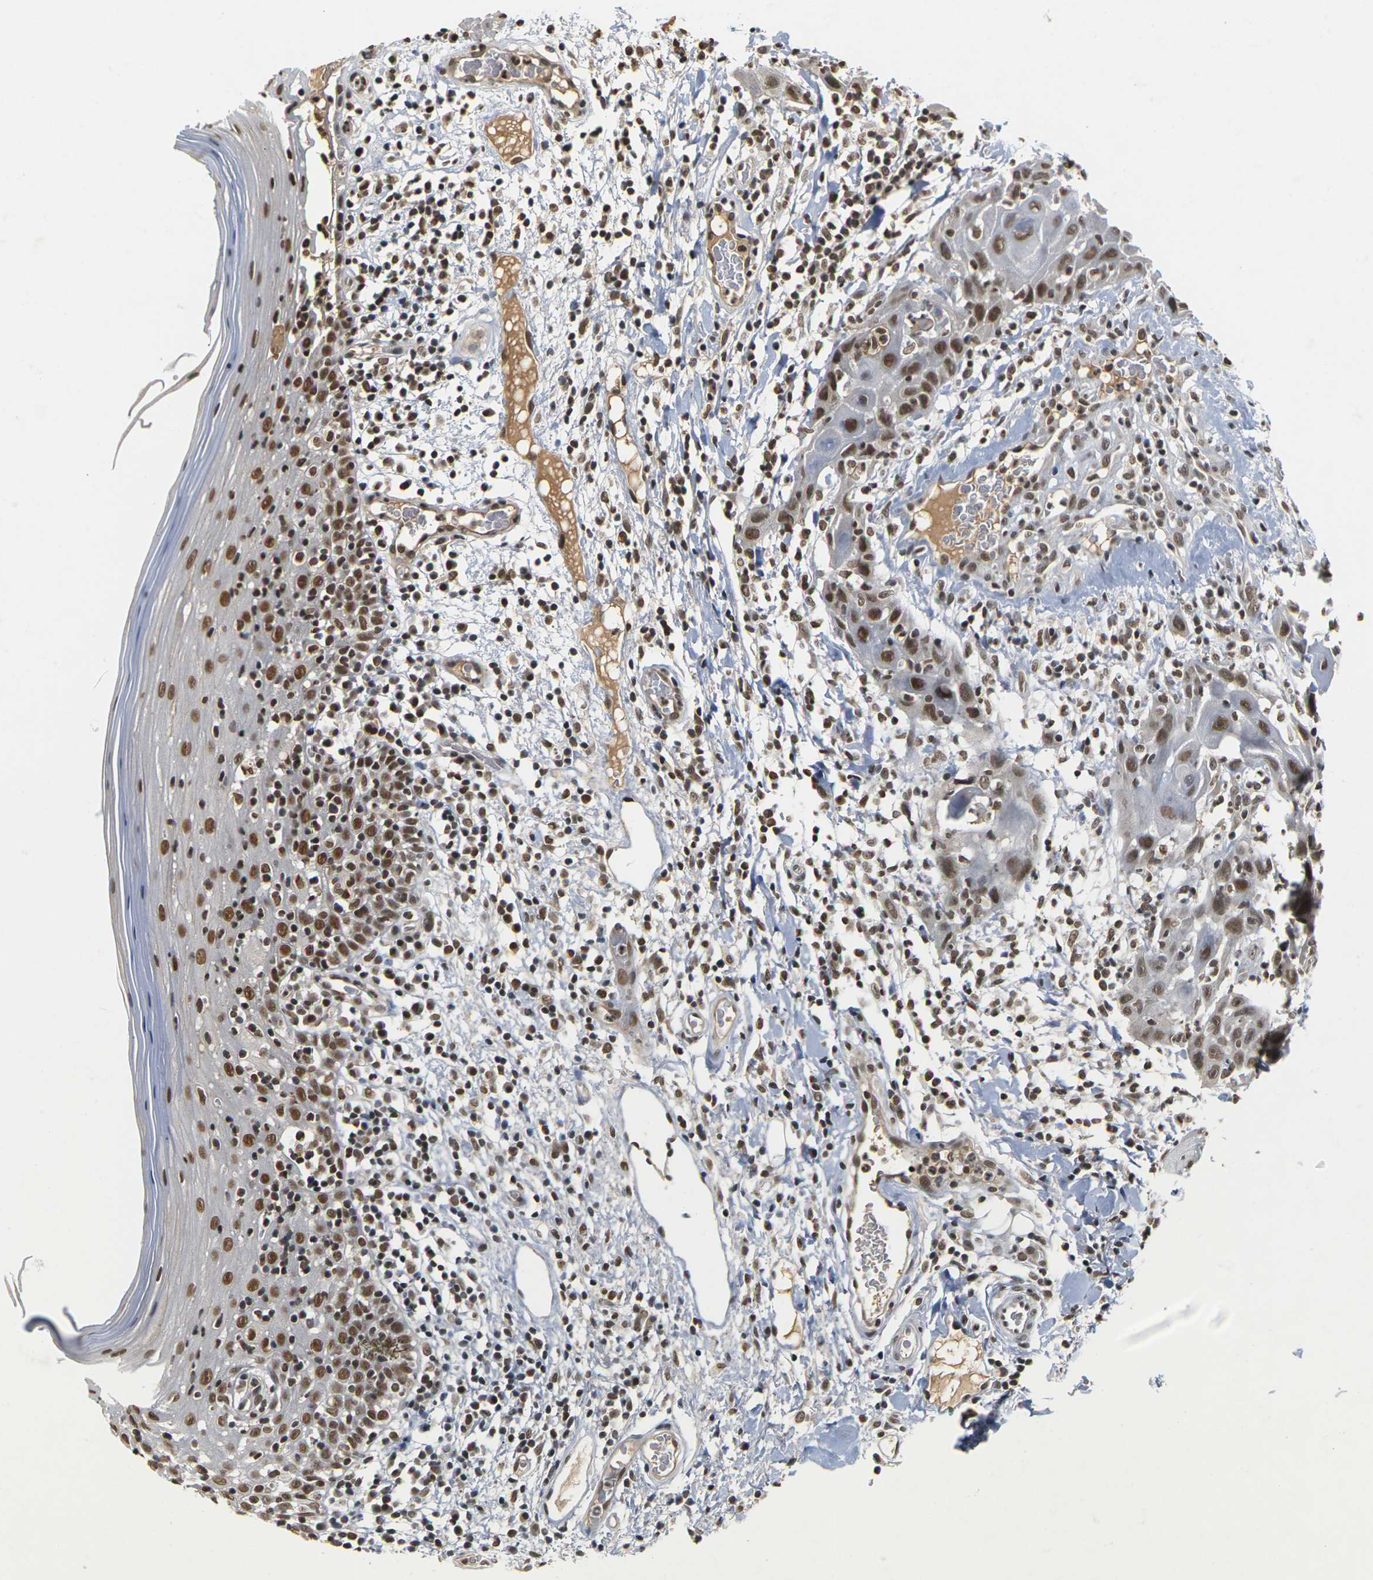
{"staining": {"intensity": "moderate", "quantity": ">75%", "location": "nuclear"}, "tissue": "oral mucosa", "cell_type": "Squamous epithelial cells", "image_type": "normal", "snomed": [{"axis": "morphology", "description": "Normal tissue, NOS"}, {"axis": "morphology", "description": "Squamous cell carcinoma, NOS"}, {"axis": "topography", "description": "Skeletal muscle"}, {"axis": "topography", "description": "Oral tissue"}], "caption": "A brown stain highlights moderate nuclear staining of a protein in squamous epithelial cells of benign oral mucosa.", "gene": "NELFA", "patient": {"sex": "male", "age": 71}}